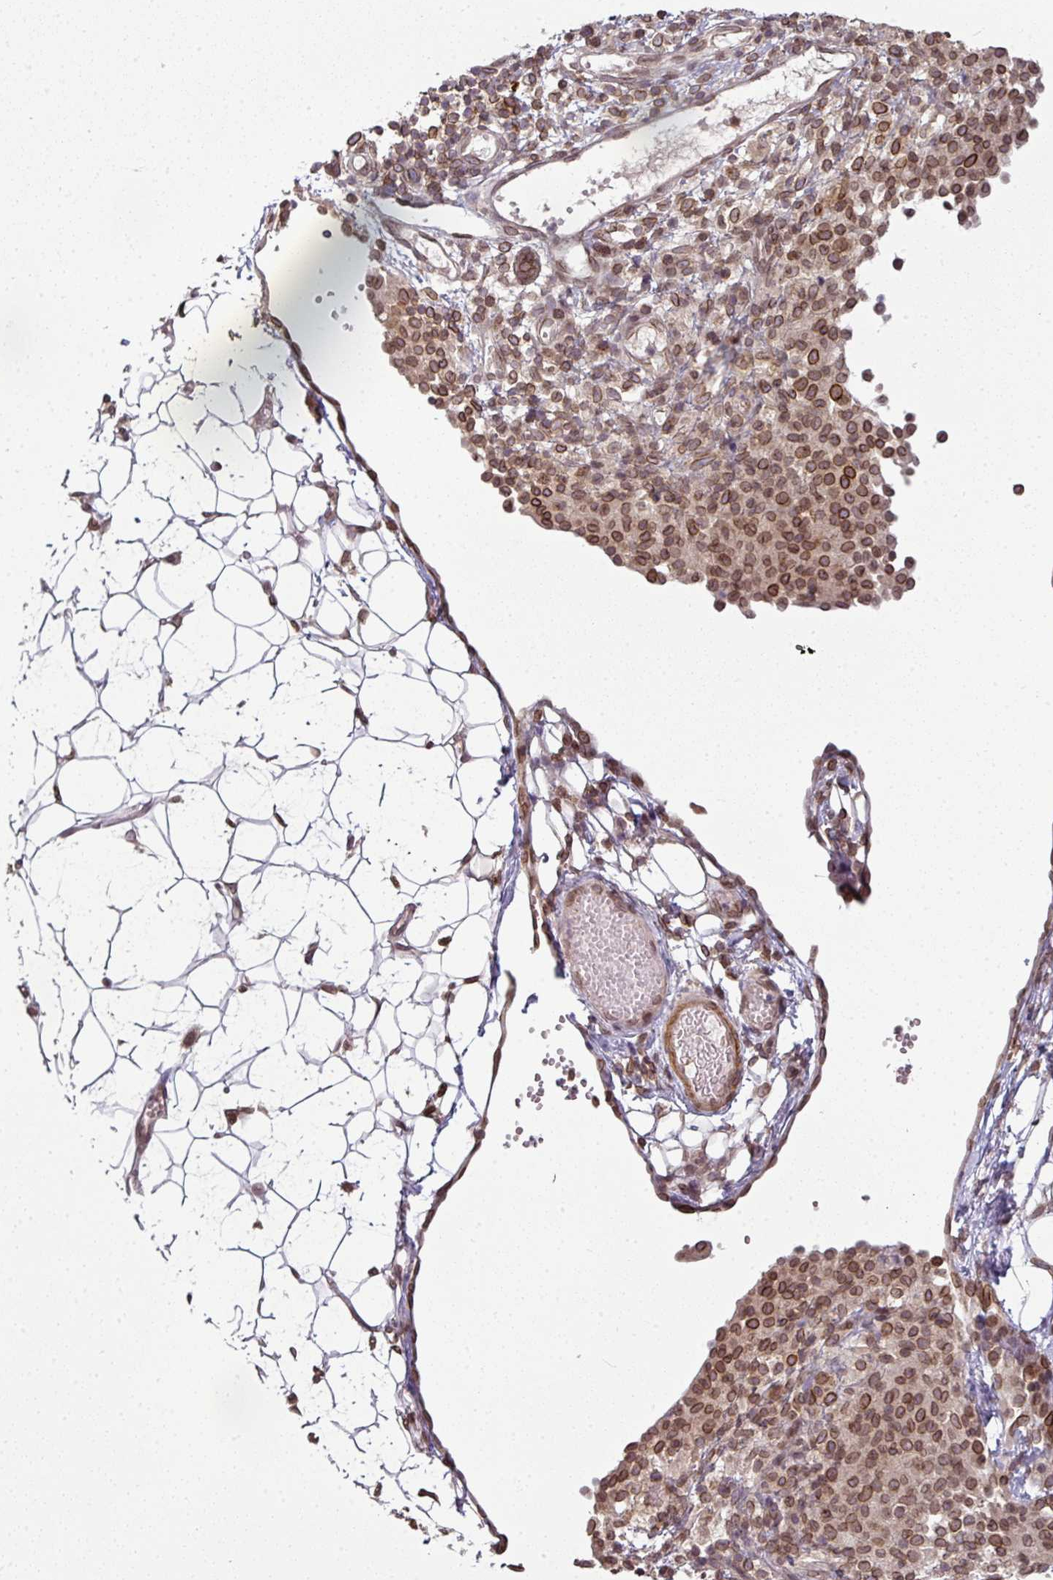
{"staining": {"intensity": "strong", "quantity": ">75%", "location": "cytoplasmic/membranous,nuclear"}, "tissue": "ovarian cancer", "cell_type": "Tumor cells", "image_type": "cancer", "snomed": [{"axis": "morphology", "description": "Carcinoma, endometroid"}, {"axis": "topography", "description": "Ovary"}], "caption": "A brown stain shows strong cytoplasmic/membranous and nuclear staining of a protein in ovarian endometroid carcinoma tumor cells.", "gene": "RANGAP1", "patient": {"sex": "female", "age": 42}}